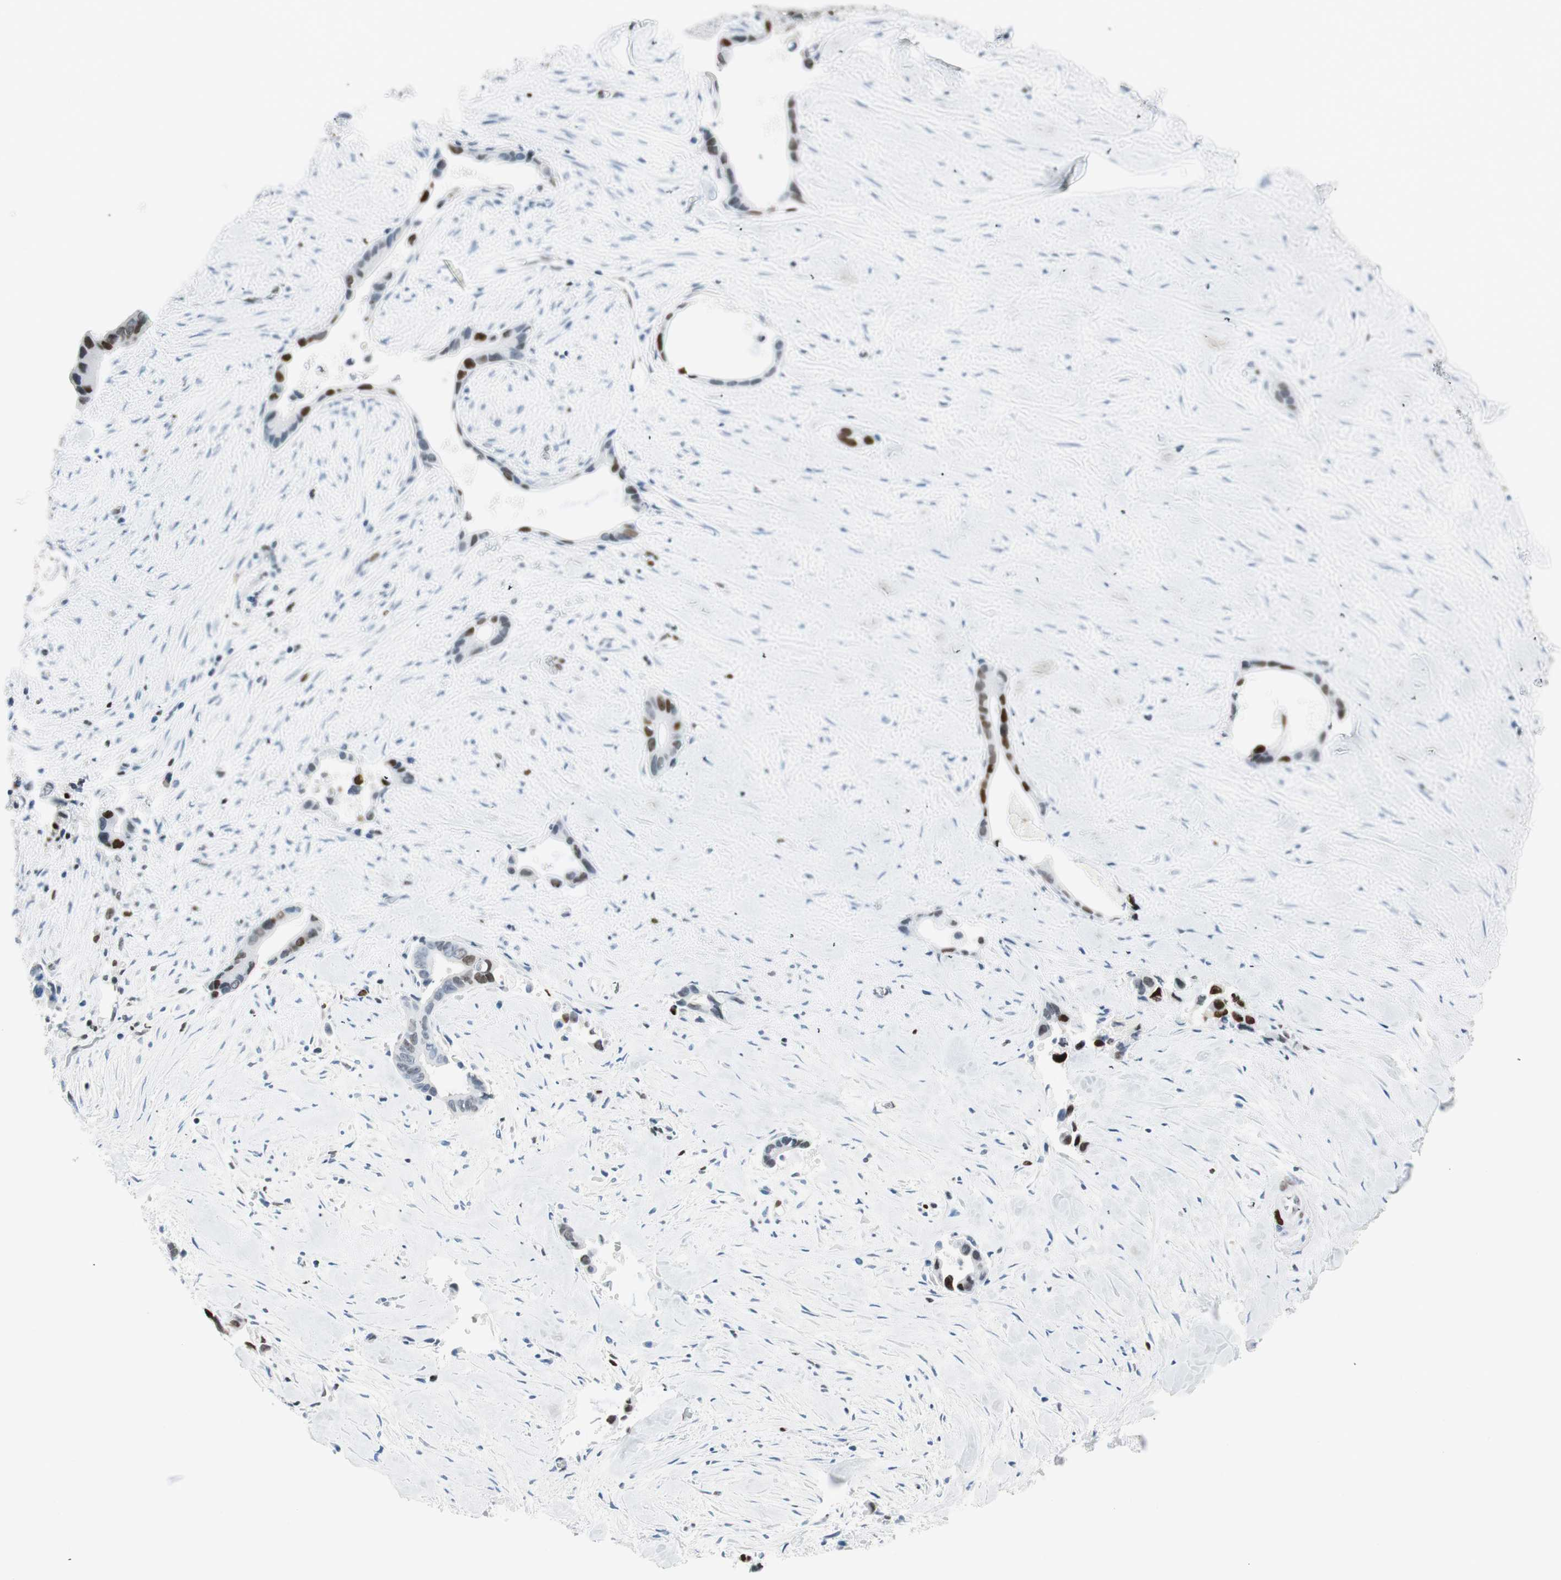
{"staining": {"intensity": "strong", "quantity": "25%-75%", "location": "nuclear"}, "tissue": "liver cancer", "cell_type": "Tumor cells", "image_type": "cancer", "snomed": [{"axis": "morphology", "description": "Cholangiocarcinoma"}, {"axis": "topography", "description": "Liver"}], "caption": "Immunohistochemistry micrograph of neoplastic tissue: human liver cancer (cholangiocarcinoma) stained using immunohistochemistry shows high levels of strong protein expression localized specifically in the nuclear of tumor cells, appearing as a nuclear brown color.", "gene": "EZH2", "patient": {"sex": "female", "age": 55}}